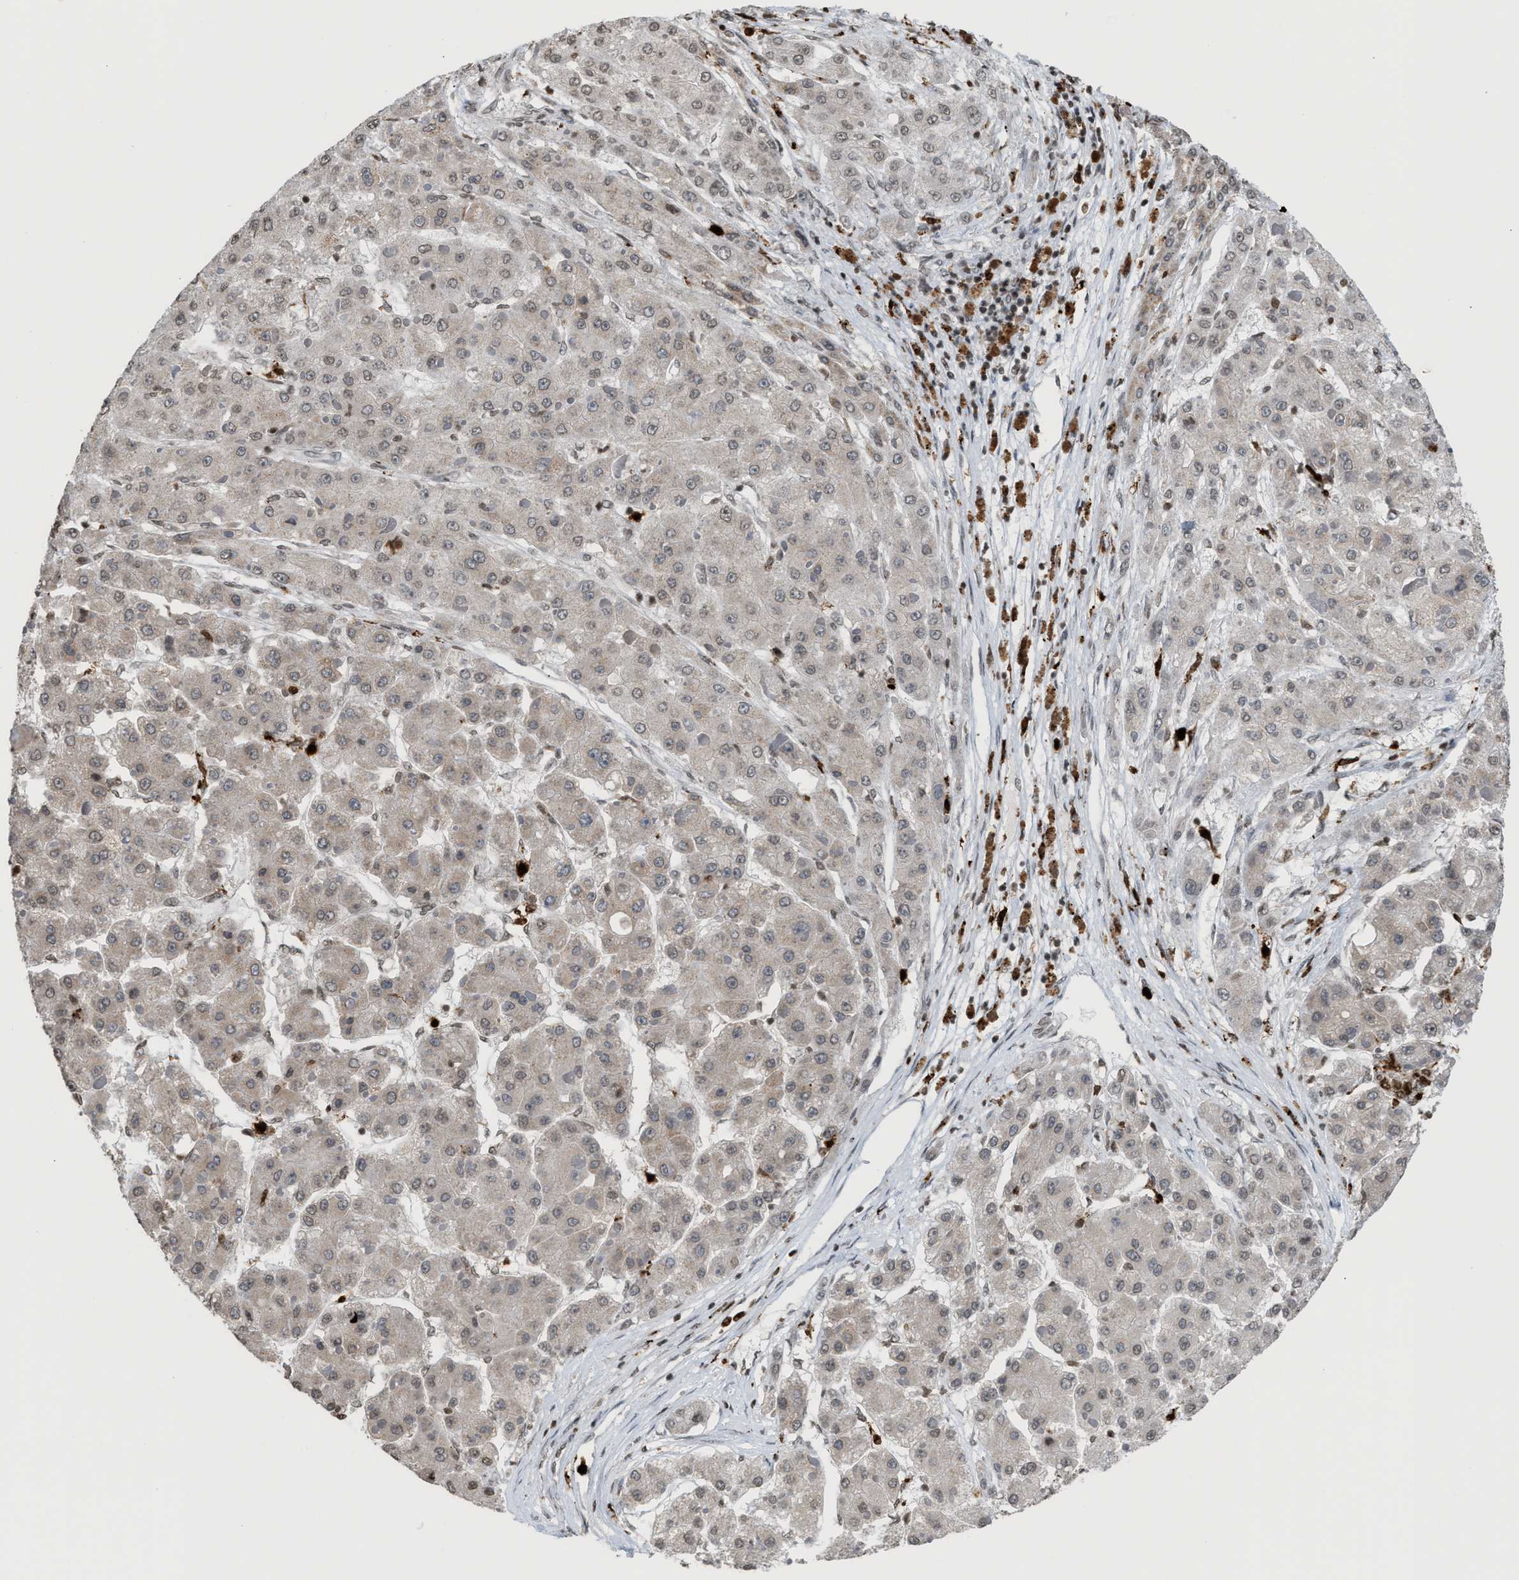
{"staining": {"intensity": "weak", "quantity": "<25%", "location": "cytoplasmic/membranous"}, "tissue": "liver cancer", "cell_type": "Tumor cells", "image_type": "cancer", "snomed": [{"axis": "morphology", "description": "Carcinoma, Hepatocellular, NOS"}, {"axis": "topography", "description": "Liver"}], "caption": "Immunohistochemical staining of human liver cancer reveals no significant positivity in tumor cells.", "gene": "PRUNE2", "patient": {"sex": "female", "age": 73}}